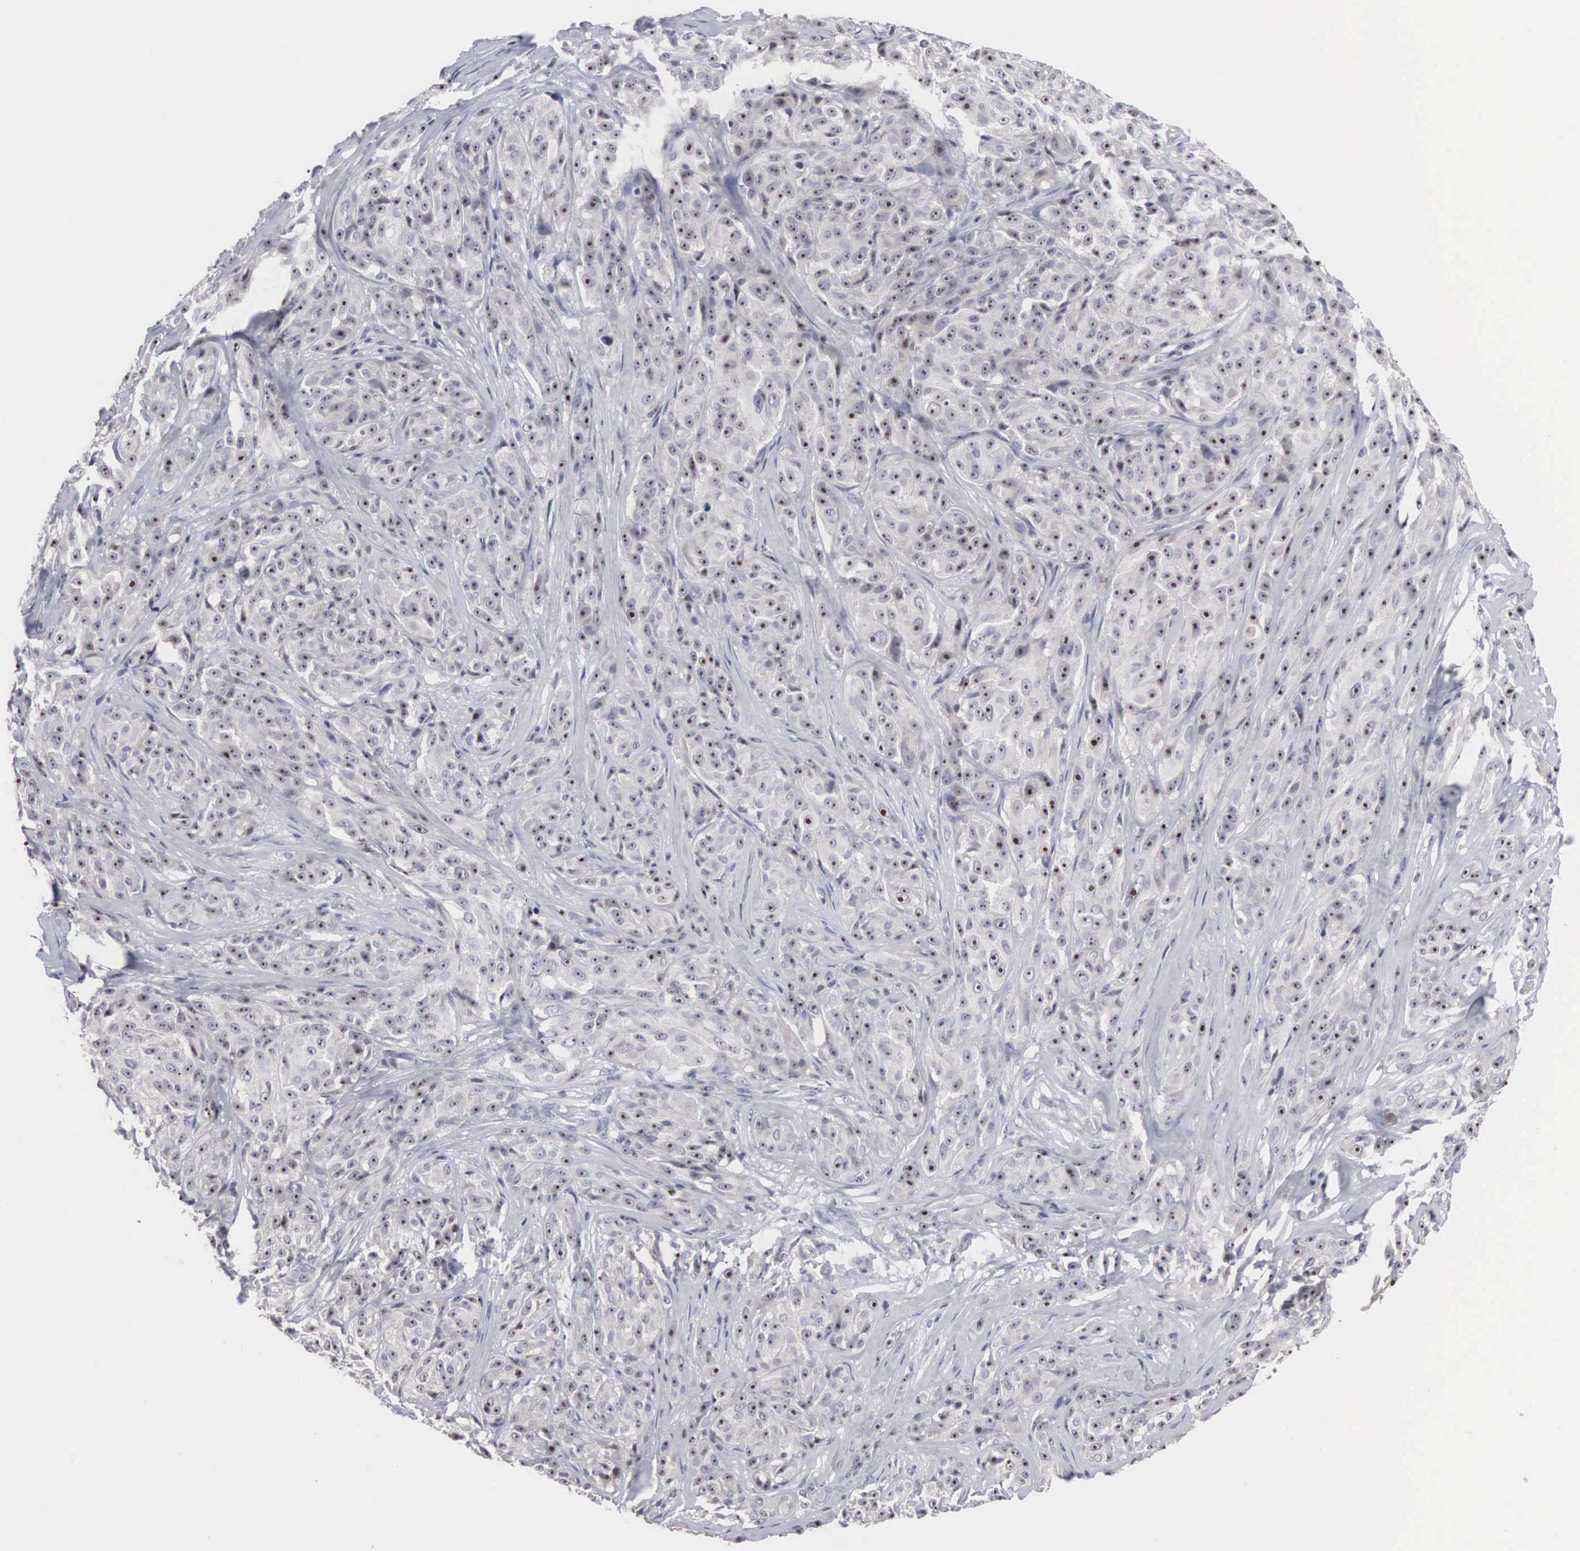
{"staining": {"intensity": "negative", "quantity": "none", "location": "none"}, "tissue": "melanoma", "cell_type": "Tumor cells", "image_type": "cancer", "snomed": [{"axis": "morphology", "description": "Malignant melanoma, NOS"}, {"axis": "topography", "description": "Skin"}], "caption": "DAB (3,3'-diaminobenzidine) immunohistochemical staining of malignant melanoma shows no significant staining in tumor cells.", "gene": "ACOT4", "patient": {"sex": "male", "age": 56}}